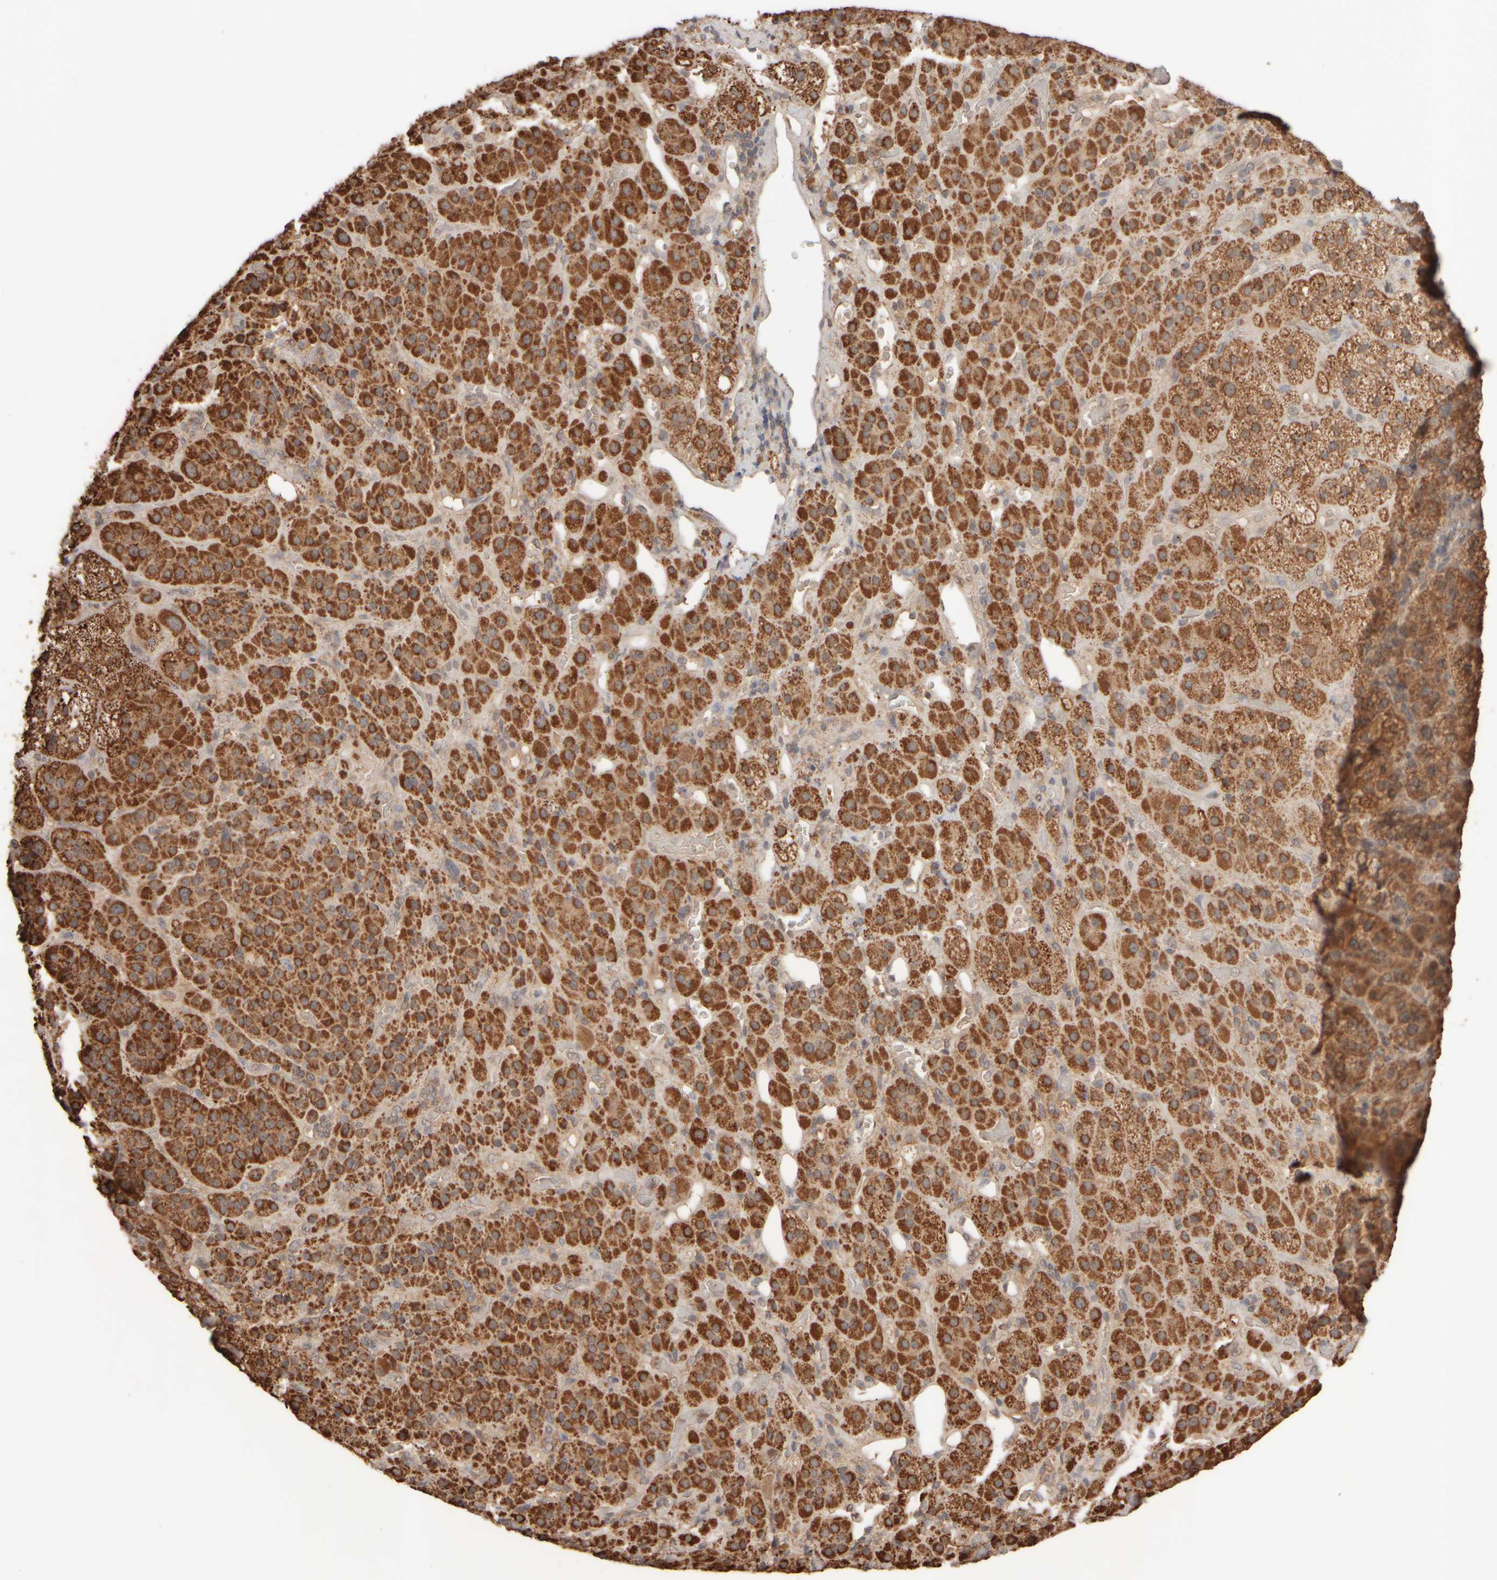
{"staining": {"intensity": "strong", "quantity": ">75%", "location": "cytoplasmic/membranous"}, "tissue": "adrenal gland", "cell_type": "Glandular cells", "image_type": "normal", "snomed": [{"axis": "morphology", "description": "Normal tissue, NOS"}, {"axis": "topography", "description": "Adrenal gland"}], "caption": "DAB immunohistochemical staining of normal adrenal gland demonstrates strong cytoplasmic/membranous protein expression in about >75% of glandular cells.", "gene": "EIF2B3", "patient": {"sex": "male", "age": 57}}